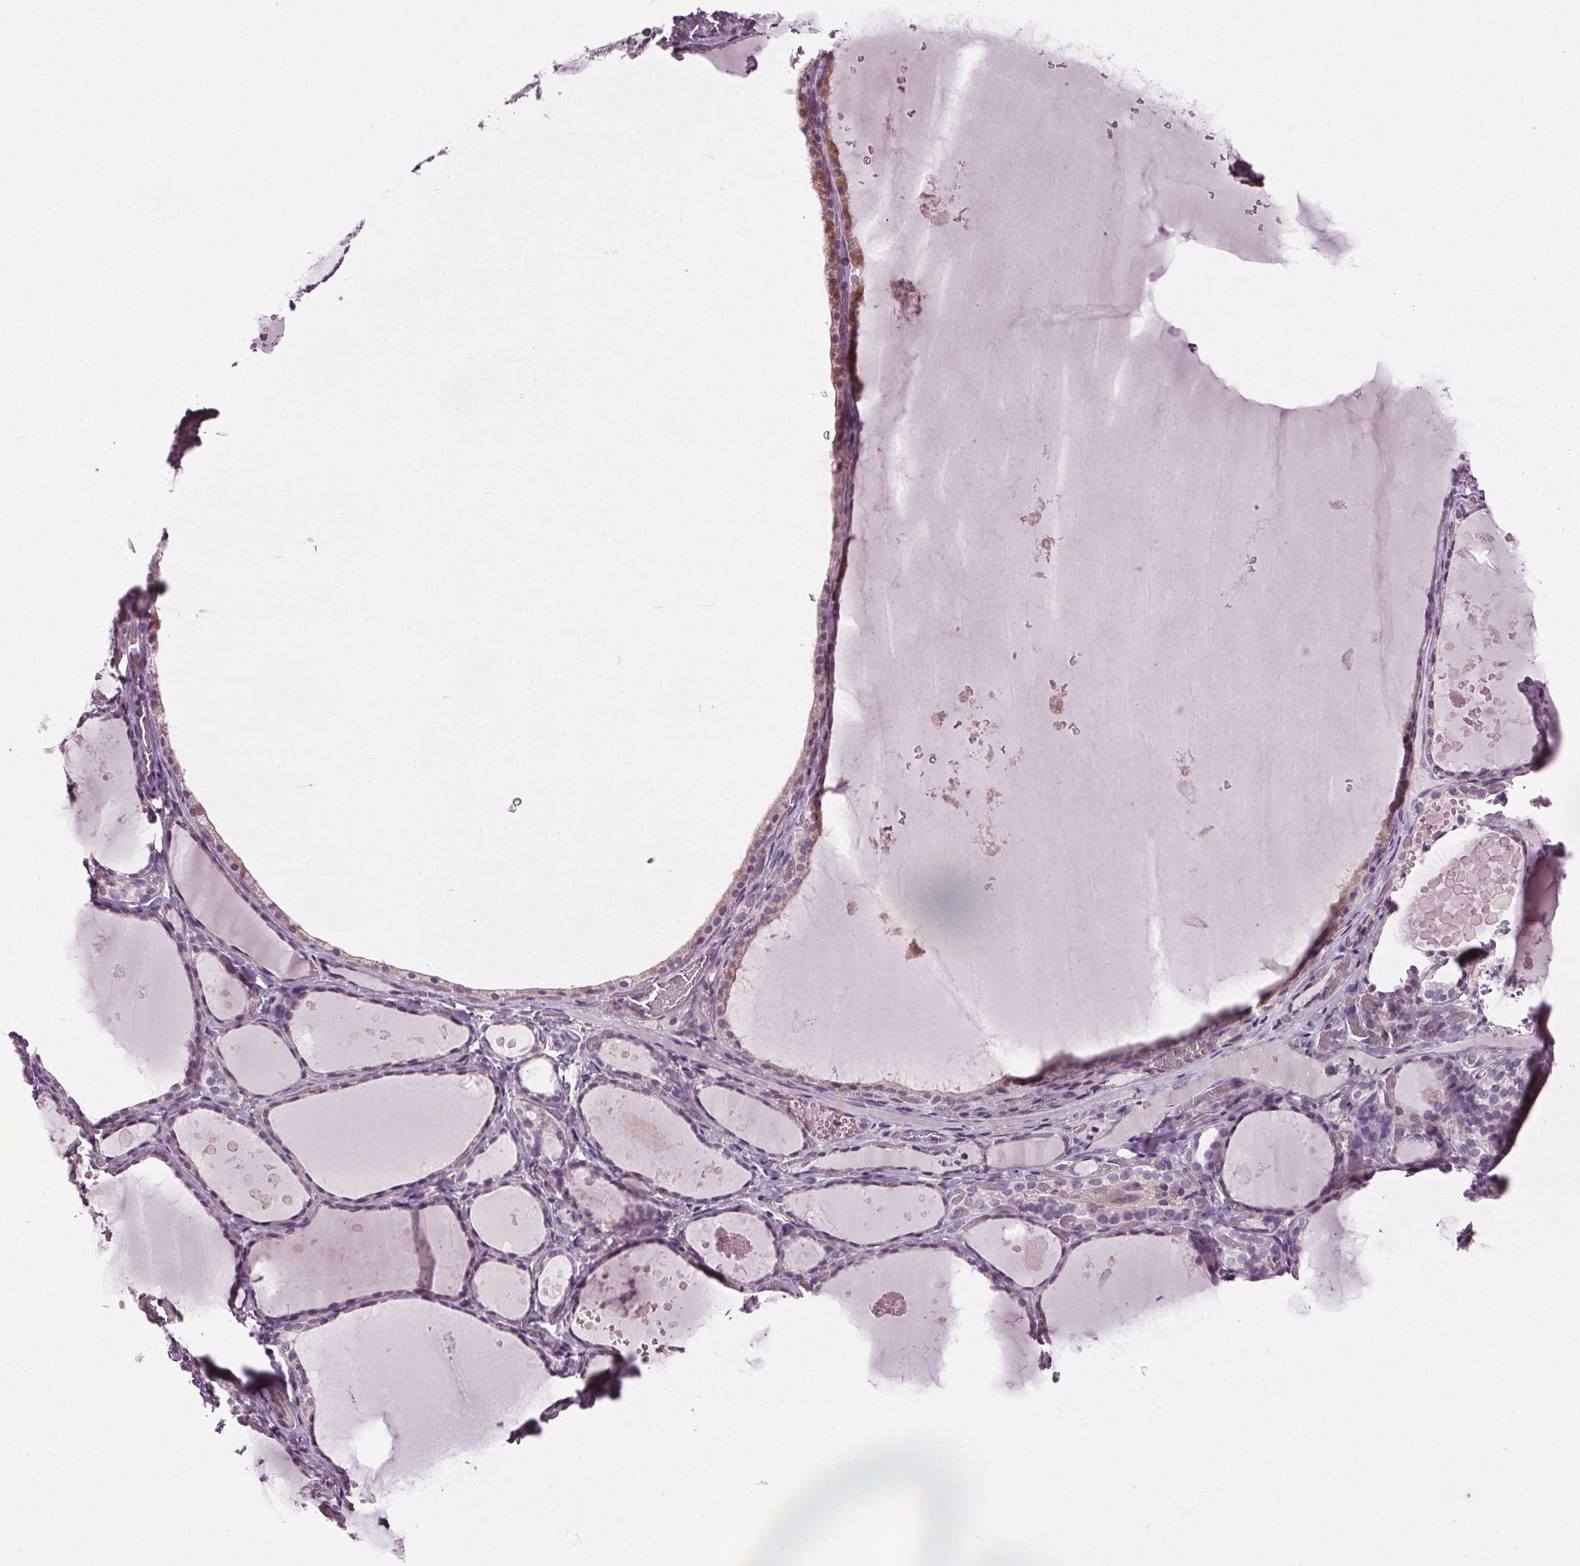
{"staining": {"intensity": "negative", "quantity": "none", "location": "none"}, "tissue": "thyroid gland", "cell_type": "Glandular cells", "image_type": "normal", "snomed": [{"axis": "morphology", "description": "Normal tissue, NOS"}, {"axis": "topography", "description": "Thyroid gland"}], "caption": "Immunohistochemical staining of benign thyroid gland shows no significant staining in glandular cells. Nuclei are stained in blue.", "gene": "RASA1", "patient": {"sex": "female", "age": 56}}